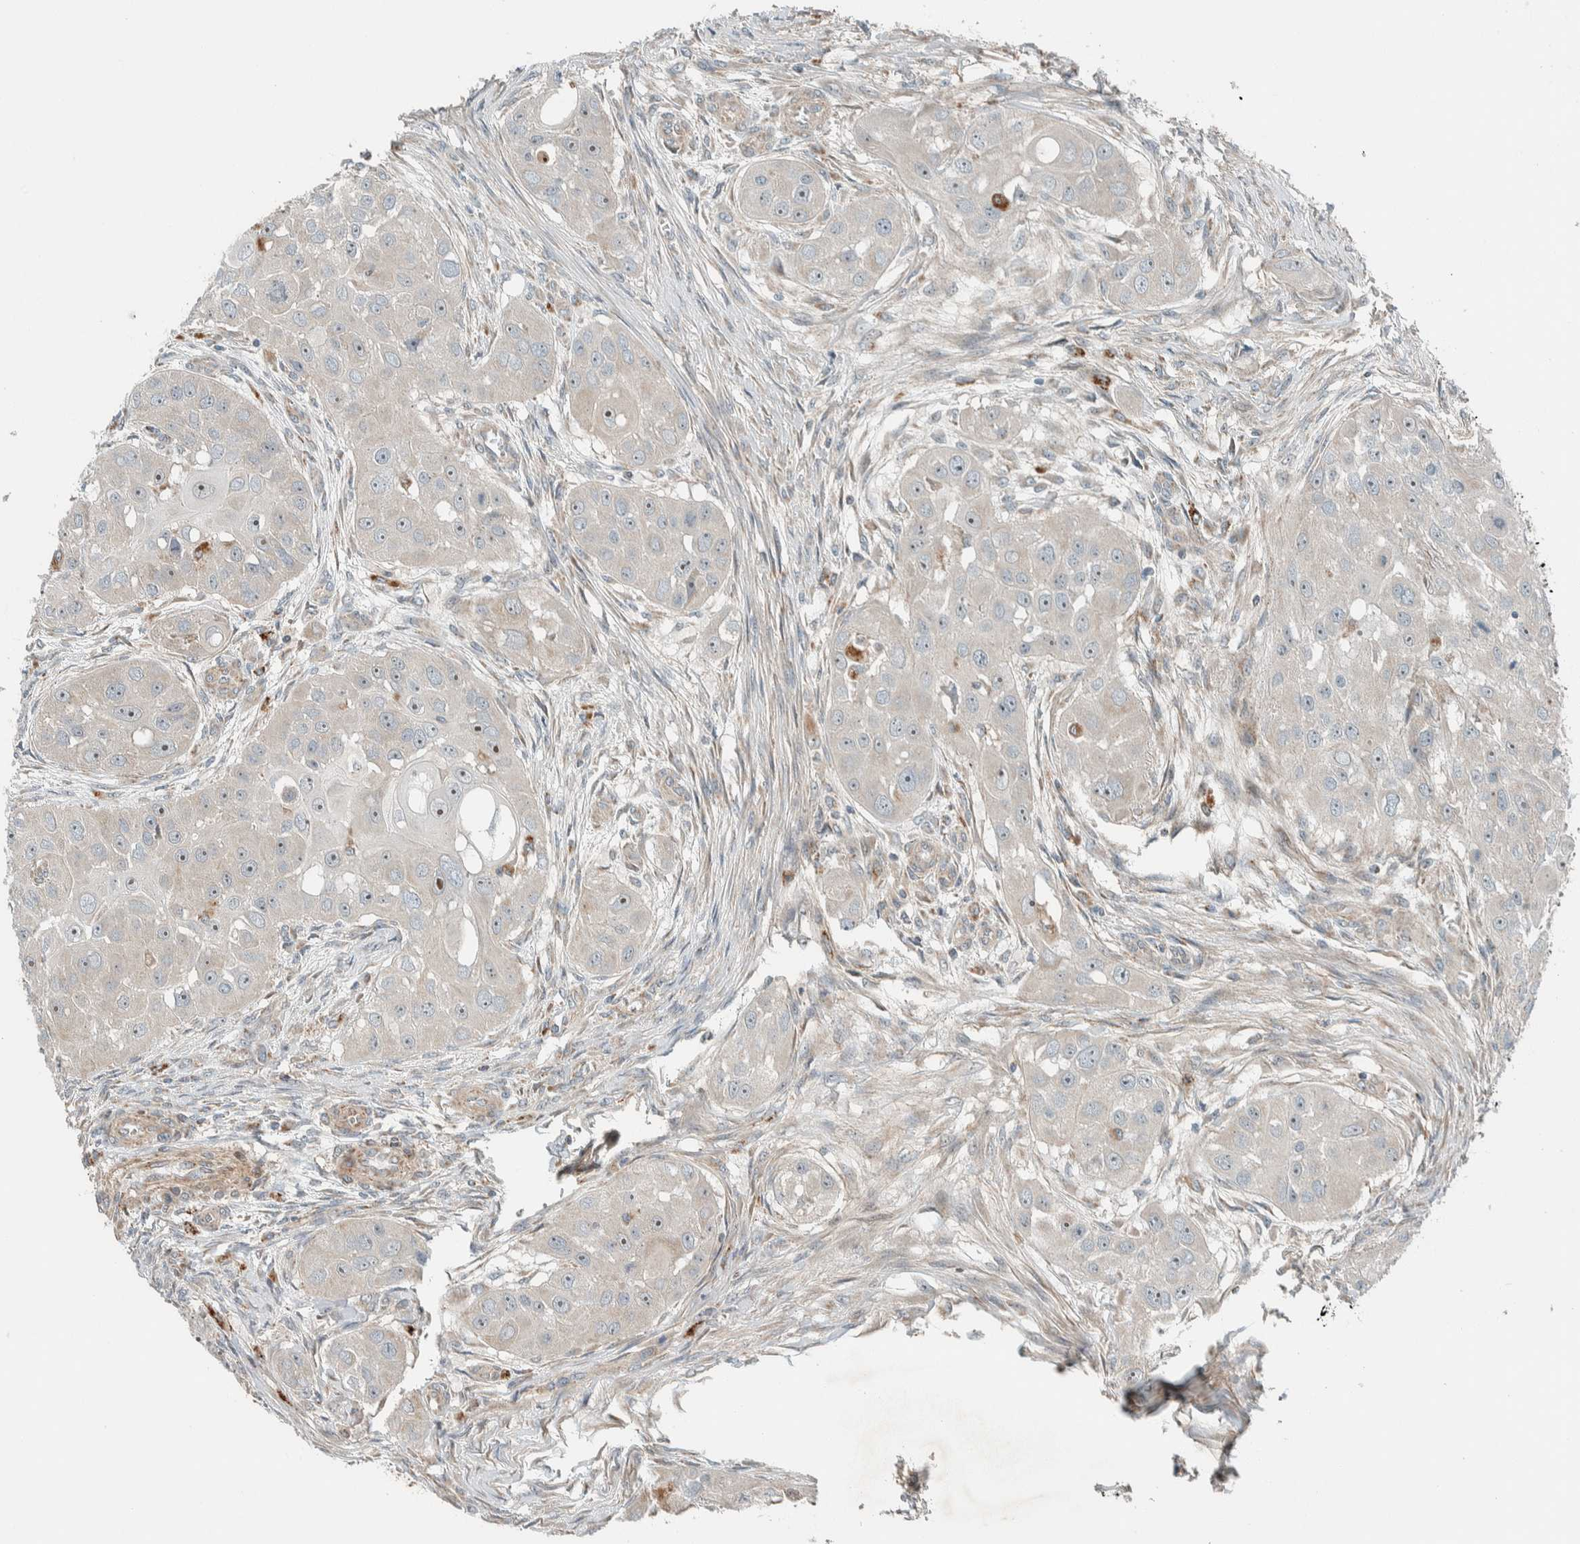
{"staining": {"intensity": "moderate", "quantity": "<25%", "location": "nuclear"}, "tissue": "head and neck cancer", "cell_type": "Tumor cells", "image_type": "cancer", "snomed": [{"axis": "morphology", "description": "Normal tissue, NOS"}, {"axis": "morphology", "description": "Squamous cell carcinoma, NOS"}, {"axis": "topography", "description": "Skeletal muscle"}, {"axis": "topography", "description": "Head-Neck"}], "caption": "Squamous cell carcinoma (head and neck) was stained to show a protein in brown. There is low levels of moderate nuclear staining in about <25% of tumor cells.", "gene": "SLFN12L", "patient": {"sex": "male", "age": 51}}